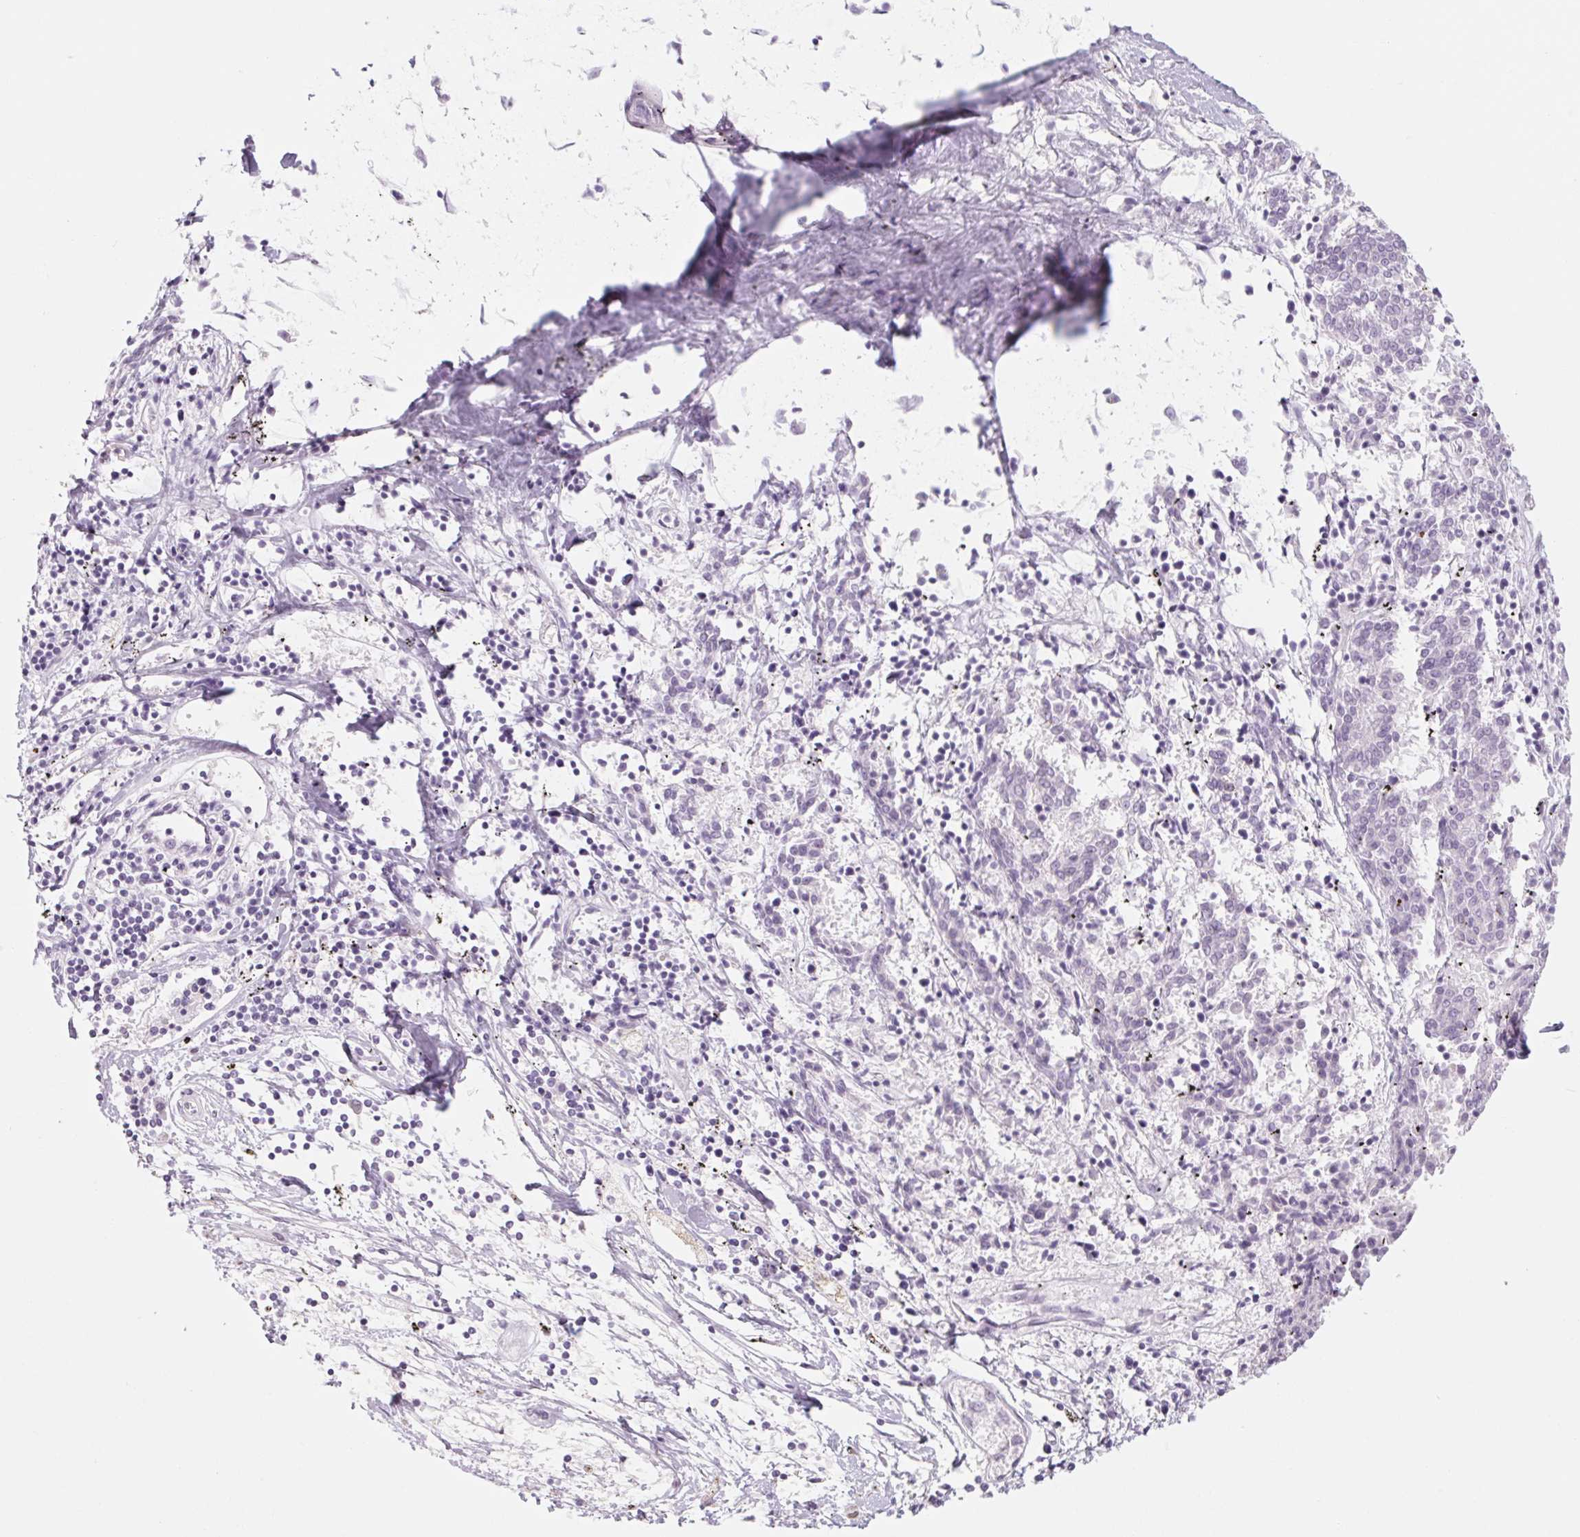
{"staining": {"intensity": "negative", "quantity": "none", "location": "none"}, "tissue": "melanoma", "cell_type": "Tumor cells", "image_type": "cancer", "snomed": [{"axis": "morphology", "description": "Malignant melanoma, NOS"}, {"axis": "topography", "description": "Skin"}], "caption": "A micrograph of human malignant melanoma is negative for staining in tumor cells. (Stains: DAB (3,3'-diaminobenzidine) immunohistochemistry with hematoxylin counter stain, Microscopy: brightfield microscopy at high magnification).", "gene": "POU1F1", "patient": {"sex": "female", "age": 72}}